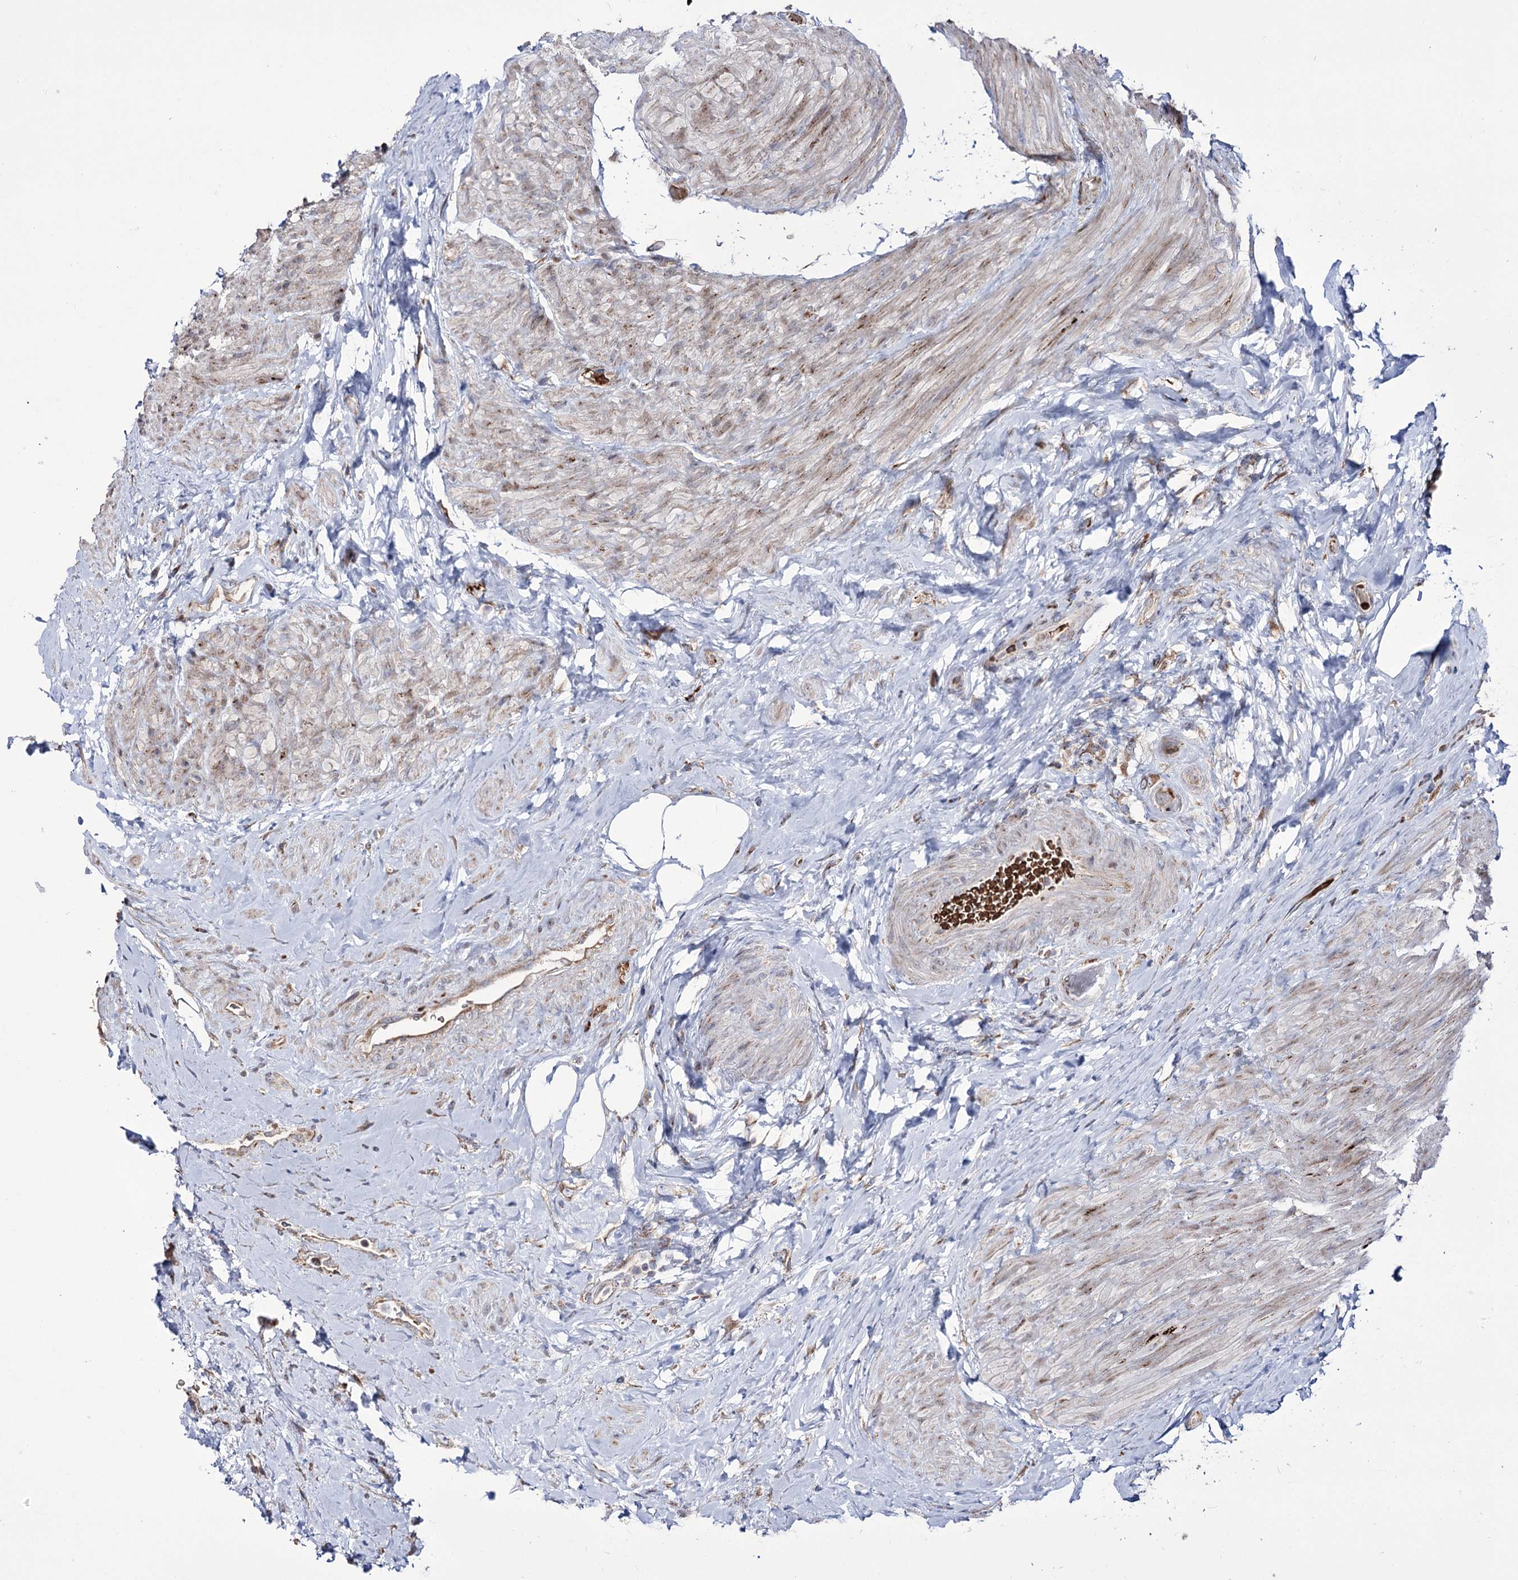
{"staining": {"intensity": "strong", "quantity": "<25%", "location": "cytoplasmic/membranous"}, "tissue": "urothelial cancer", "cell_type": "Tumor cells", "image_type": "cancer", "snomed": [{"axis": "morphology", "description": "Urothelial carcinoma, High grade"}, {"axis": "topography", "description": "Urinary bladder"}], "caption": "Urothelial cancer was stained to show a protein in brown. There is medium levels of strong cytoplasmic/membranous expression in about <25% of tumor cells. (DAB IHC with brightfield microscopy, high magnification).", "gene": "OSBPL5", "patient": {"sex": "male", "age": 74}}